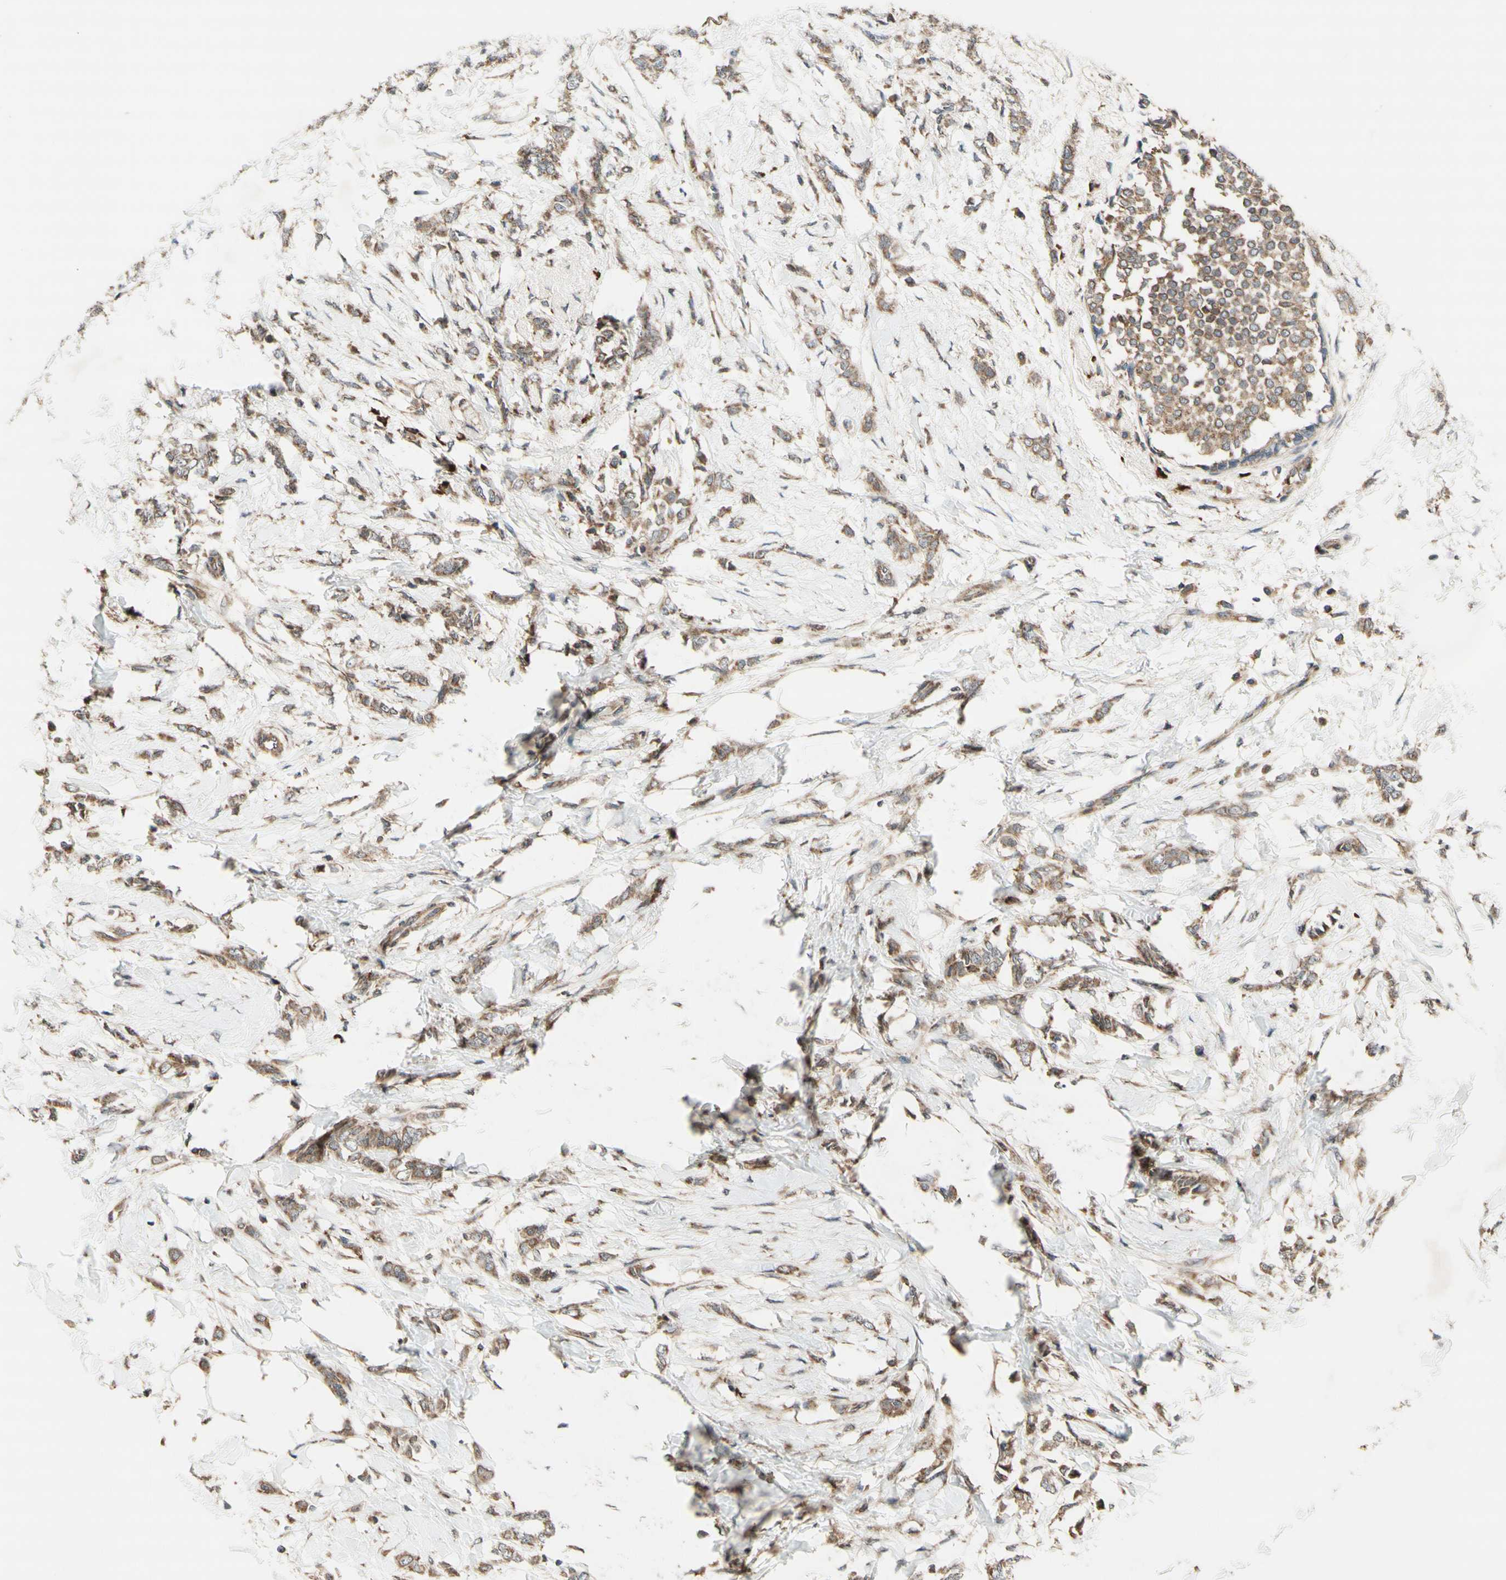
{"staining": {"intensity": "moderate", "quantity": ">75%", "location": "cytoplasmic/membranous"}, "tissue": "breast cancer", "cell_type": "Tumor cells", "image_type": "cancer", "snomed": [{"axis": "morphology", "description": "Lobular carcinoma, in situ"}, {"axis": "morphology", "description": "Lobular carcinoma"}, {"axis": "topography", "description": "Breast"}], "caption": "Lobular carcinoma (breast) stained with immunohistochemistry reveals moderate cytoplasmic/membranous staining in approximately >75% of tumor cells. The staining was performed using DAB (3,3'-diaminobenzidine) to visualize the protein expression in brown, while the nuclei were stained in blue with hematoxylin (Magnification: 20x).", "gene": "DDOST", "patient": {"sex": "female", "age": 41}}